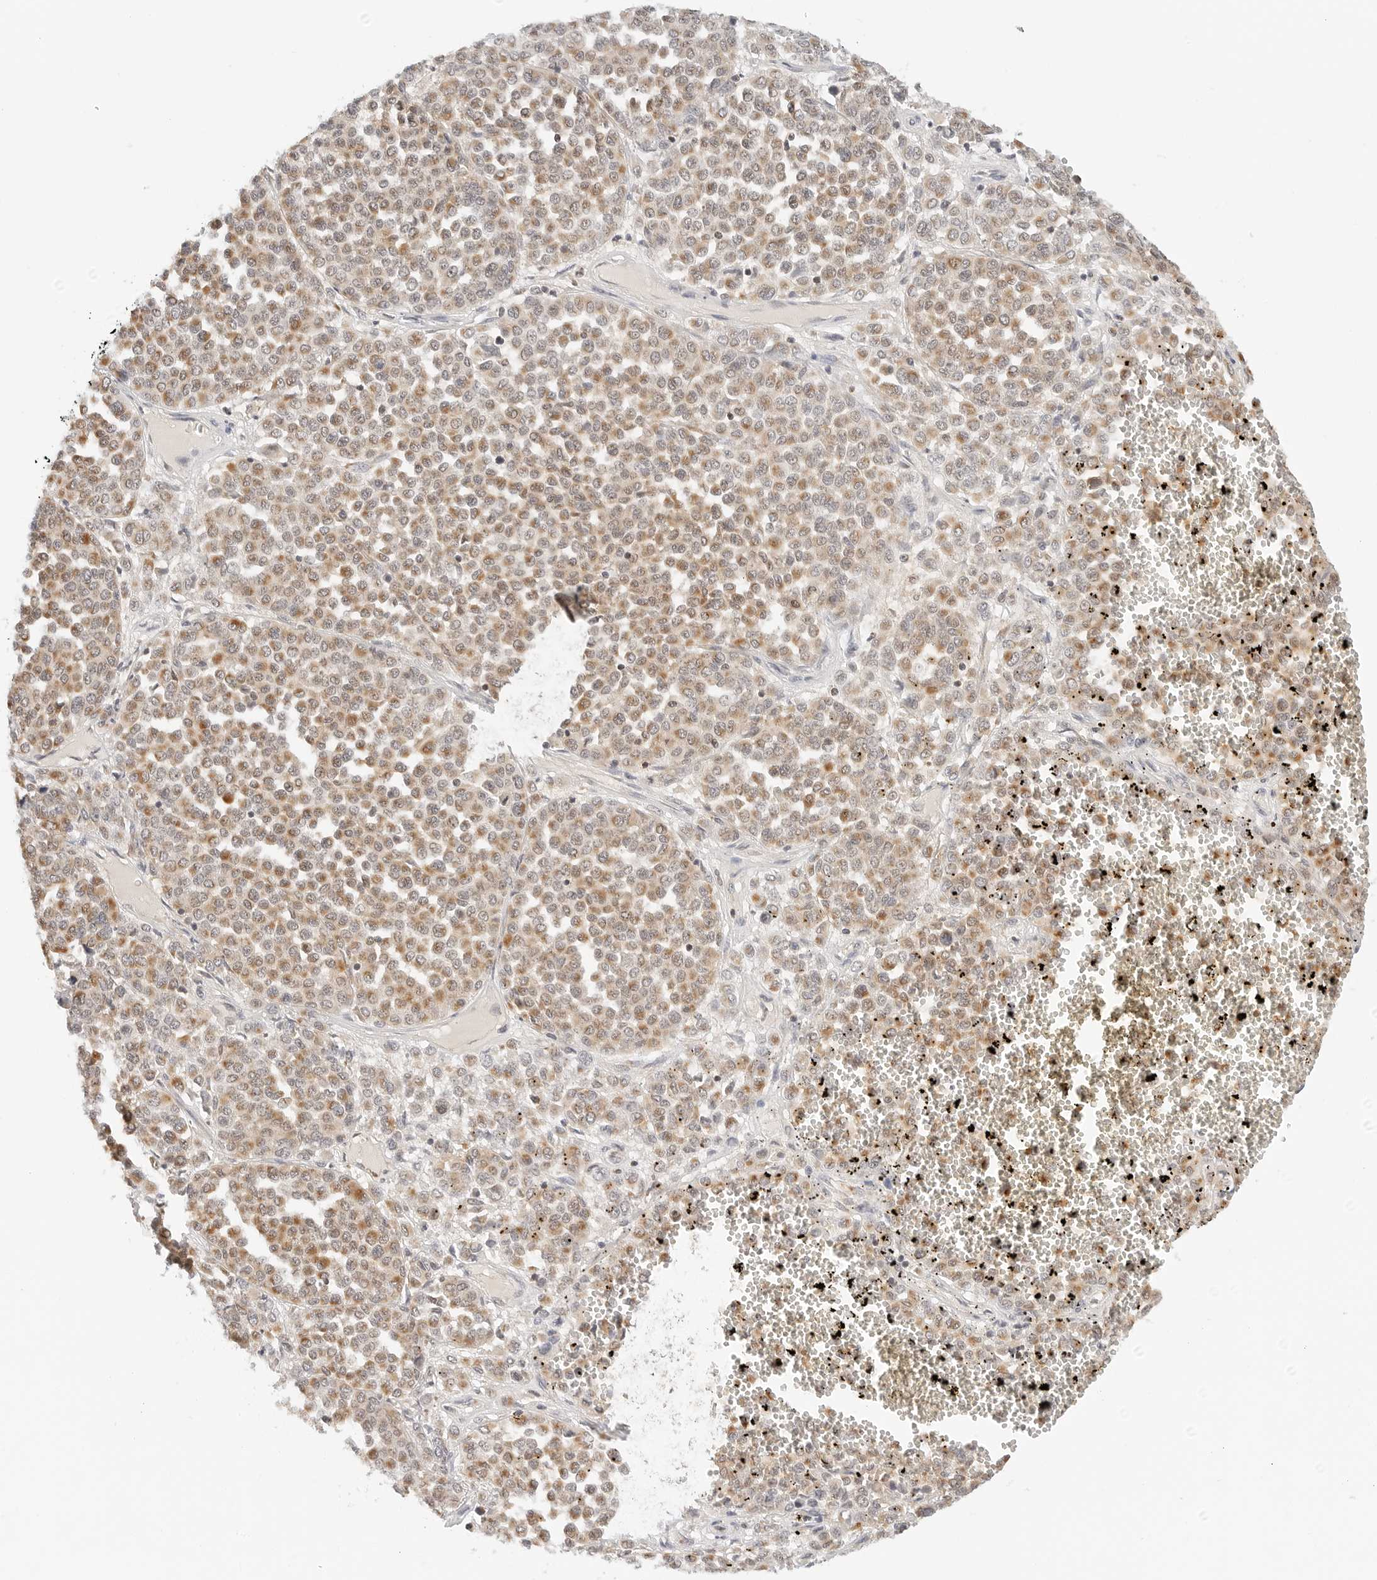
{"staining": {"intensity": "moderate", "quantity": ">75%", "location": "cytoplasmic/membranous"}, "tissue": "melanoma", "cell_type": "Tumor cells", "image_type": "cancer", "snomed": [{"axis": "morphology", "description": "Malignant melanoma, Metastatic site"}, {"axis": "topography", "description": "Pancreas"}], "caption": "Melanoma stained with DAB IHC shows medium levels of moderate cytoplasmic/membranous staining in approximately >75% of tumor cells. (DAB (3,3'-diaminobenzidine) IHC with brightfield microscopy, high magnification).", "gene": "ATL1", "patient": {"sex": "female", "age": 30}}